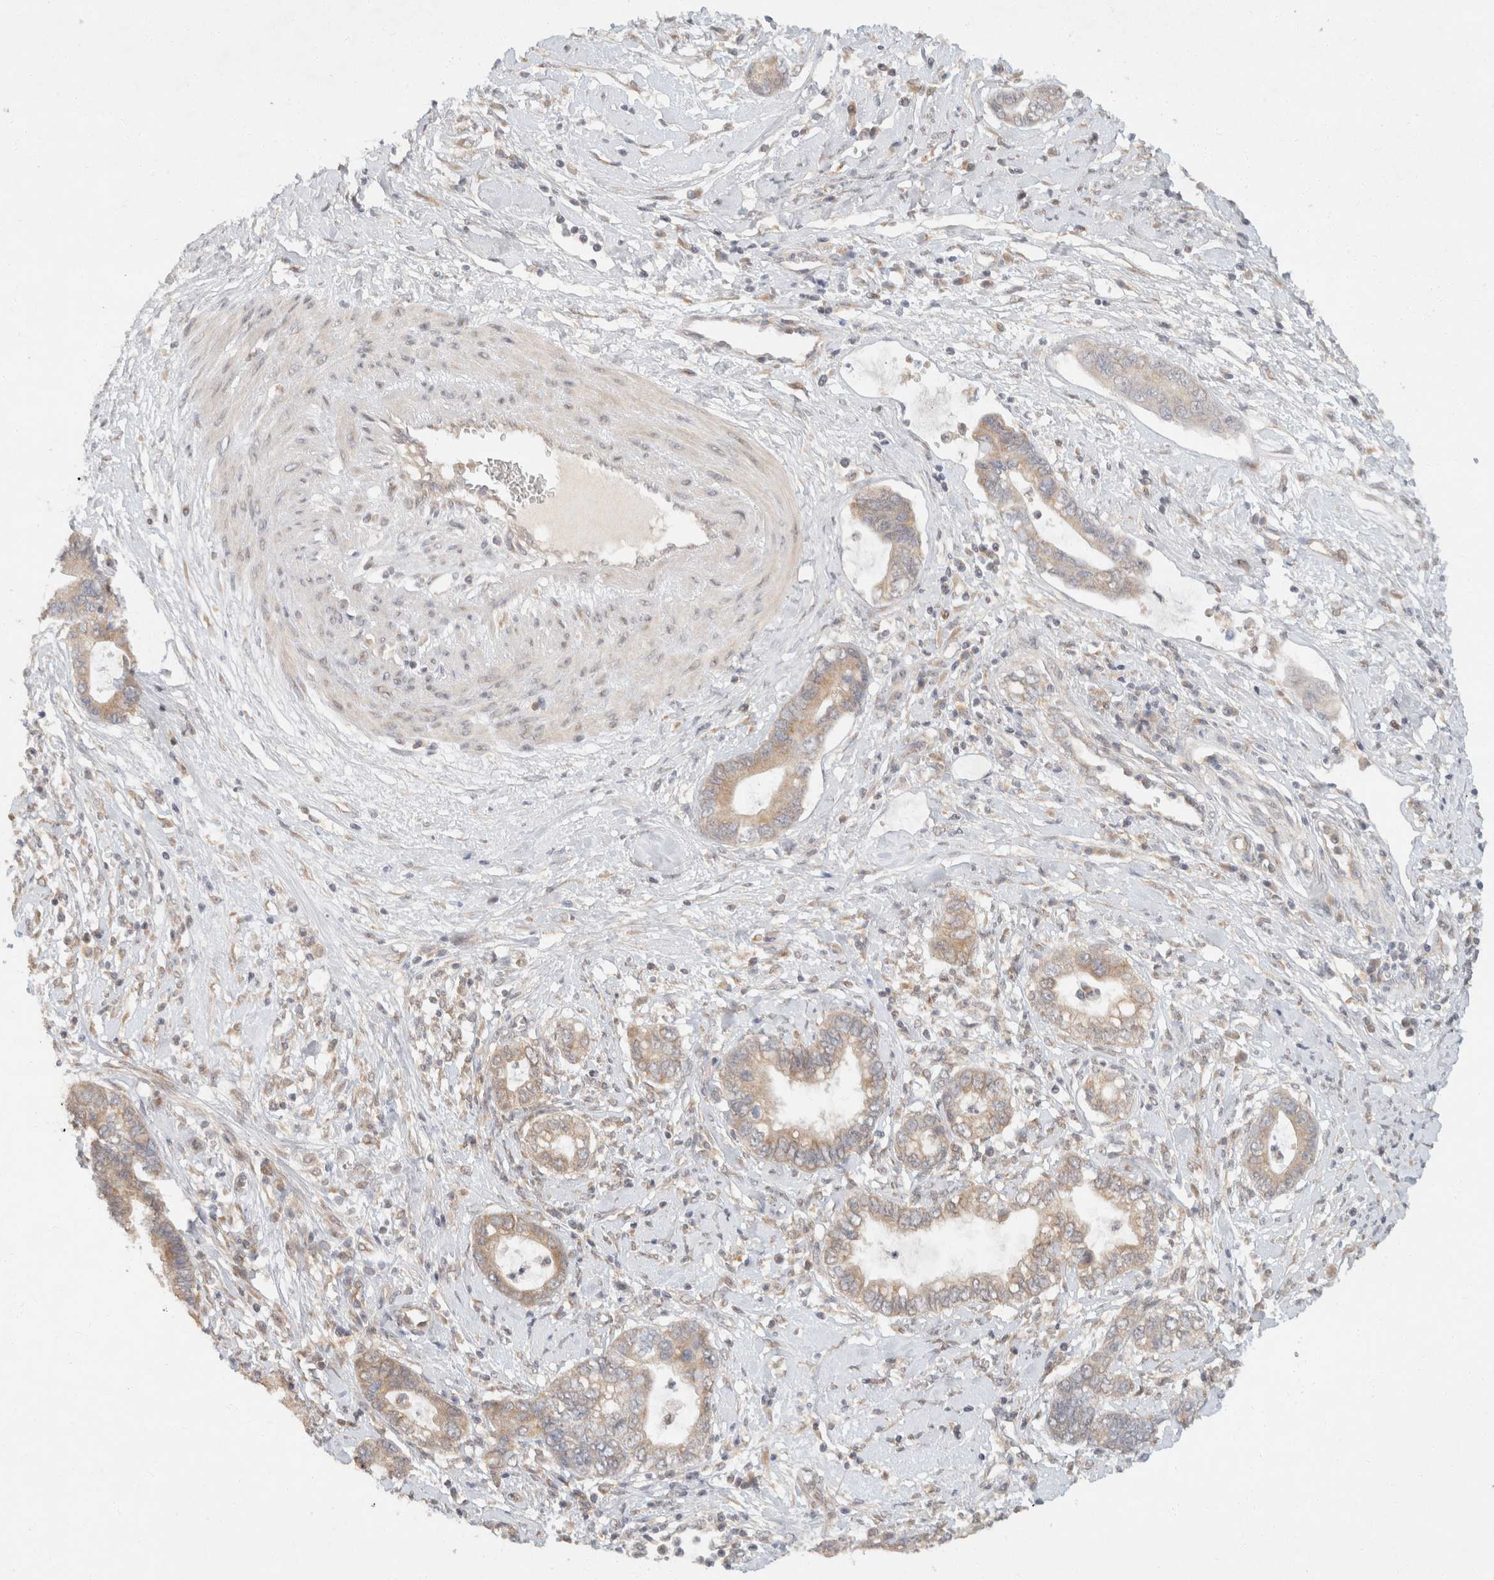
{"staining": {"intensity": "weak", "quantity": "<25%", "location": "cytoplasmic/membranous"}, "tissue": "cervical cancer", "cell_type": "Tumor cells", "image_type": "cancer", "snomed": [{"axis": "morphology", "description": "Adenocarcinoma, NOS"}, {"axis": "topography", "description": "Cervix"}], "caption": "Human cervical cancer (adenocarcinoma) stained for a protein using IHC demonstrates no staining in tumor cells.", "gene": "TACC1", "patient": {"sex": "female", "age": 44}}